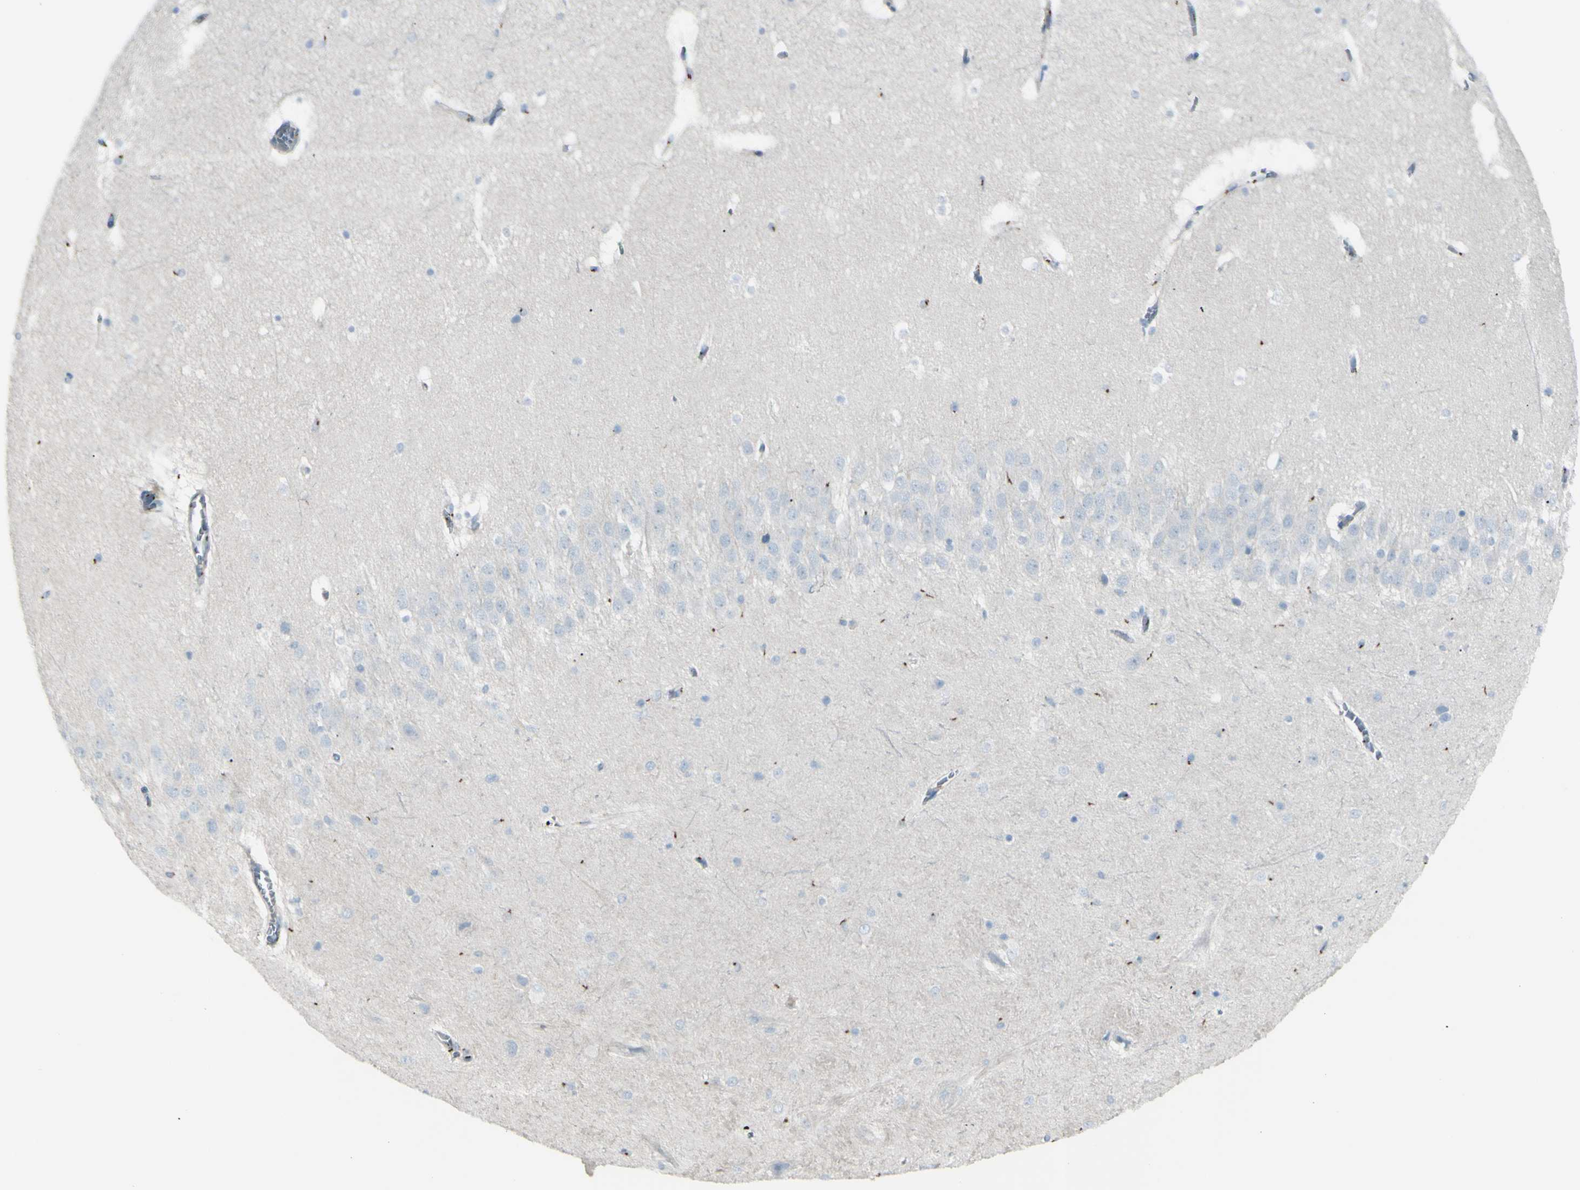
{"staining": {"intensity": "negative", "quantity": "none", "location": "none"}, "tissue": "hippocampus", "cell_type": "Glial cells", "image_type": "normal", "snomed": [{"axis": "morphology", "description": "Normal tissue, NOS"}, {"axis": "topography", "description": "Hippocampus"}], "caption": "Immunohistochemical staining of normal human hippocampus exhibits no significant staining in glial cells.", "gene": "B4GALT1", "patient": {"sex": "male", "age": 45}}